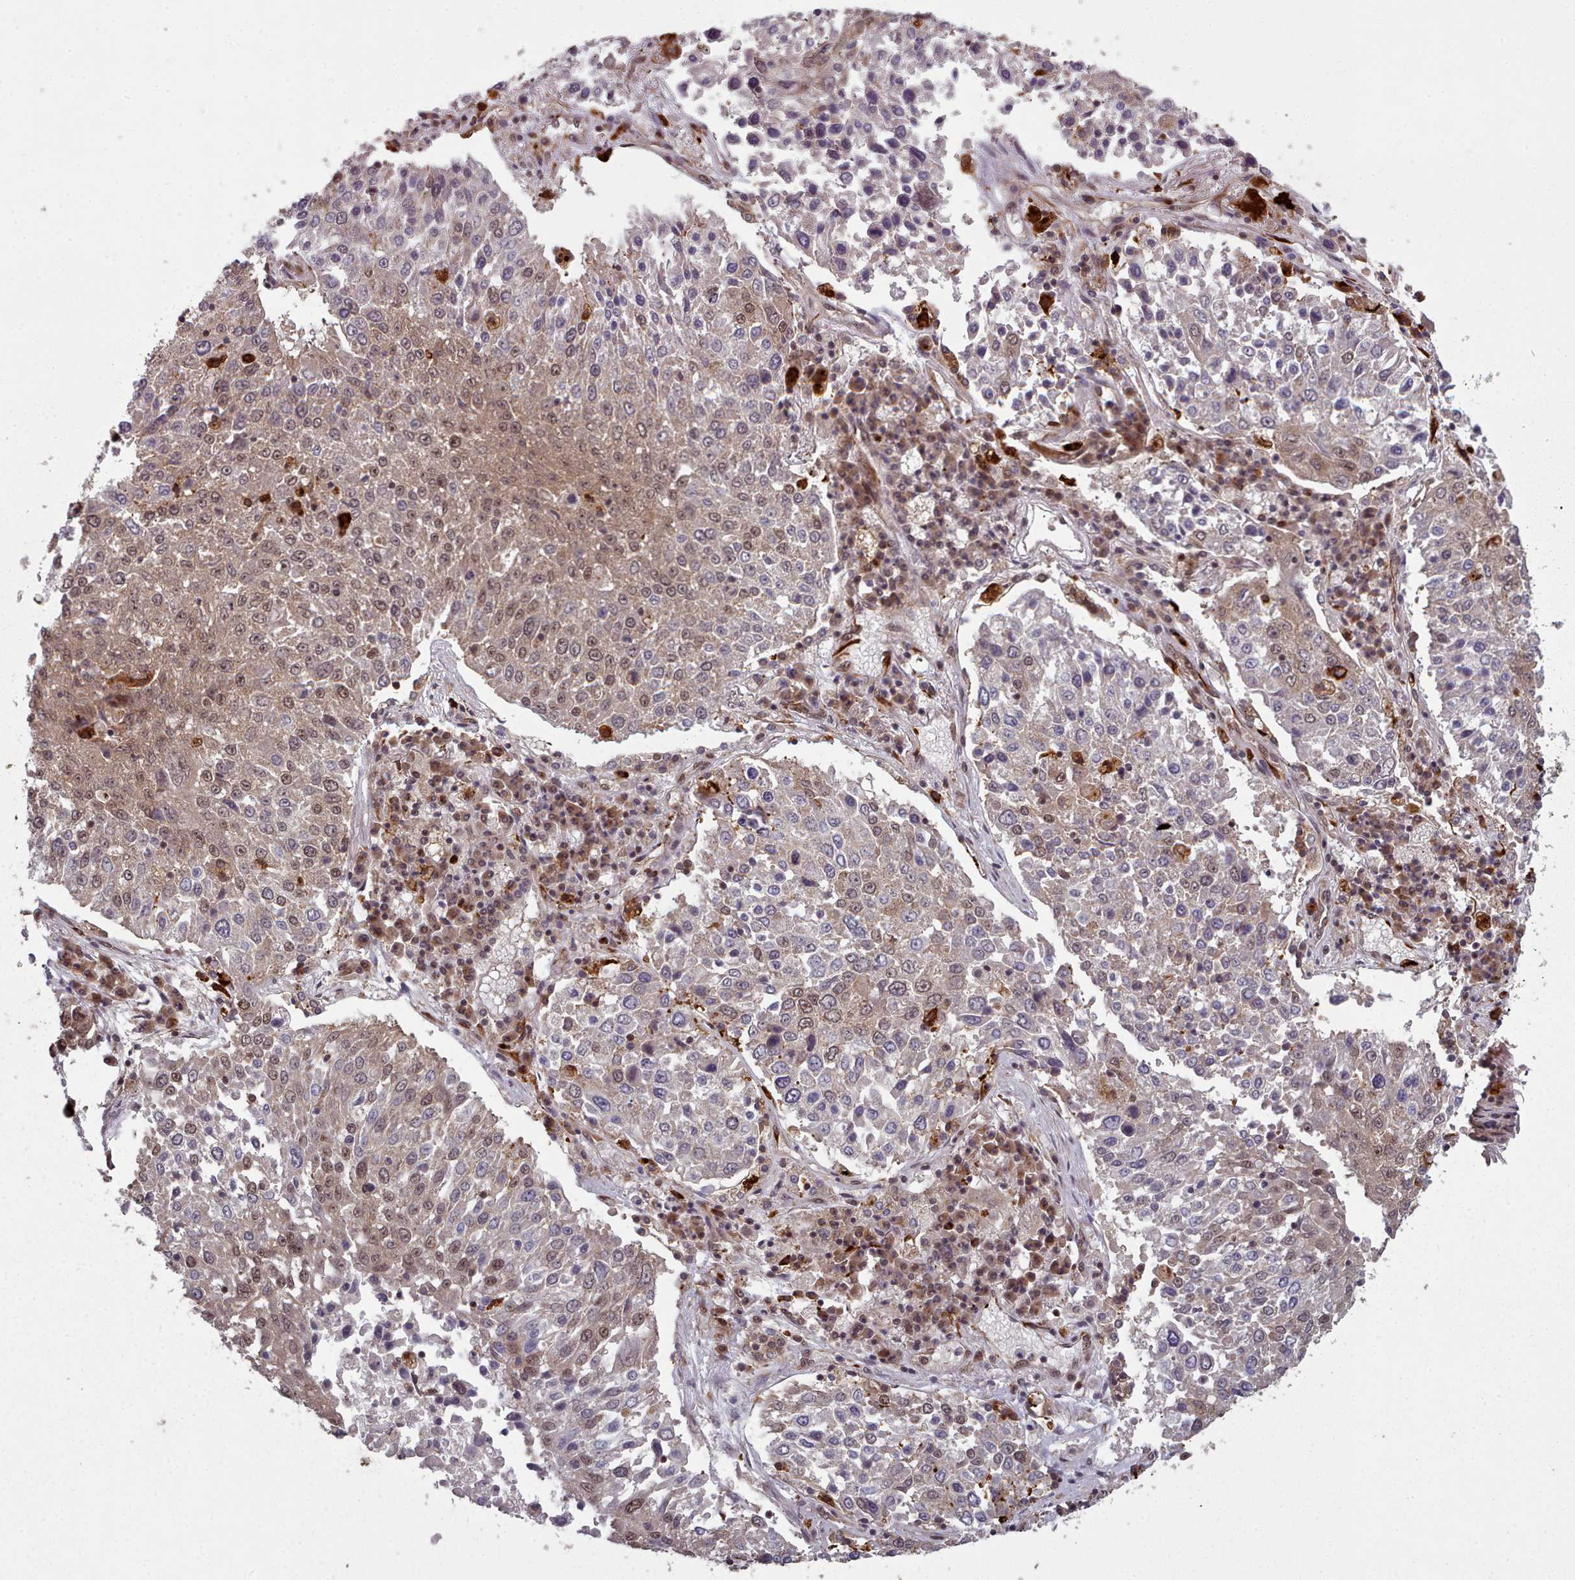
{"staining": {"intensity": "weak", "quantity": "25%-75%", "location": "cytoplasmic/membranous,nuclear"}, "tissue": "lung cancer", "cell_type": "Tumor cells", "image_type": "cancer", "snomed": [{"axis": "morphology", "description": "Squamous cell carcinoma, NOS"}, {"axis": "topography", "description": "Lung"}], "caption": "Weak cytoplasmic/membranous and nuclear staining is appreciated in approximately 25%-75% of tumor cells in lung cancer. (brown staining indicates protein expression, while blue staining denotes nuclei).", "gene": "DHX8", "patient": {"sex": "male", "age": 65}}